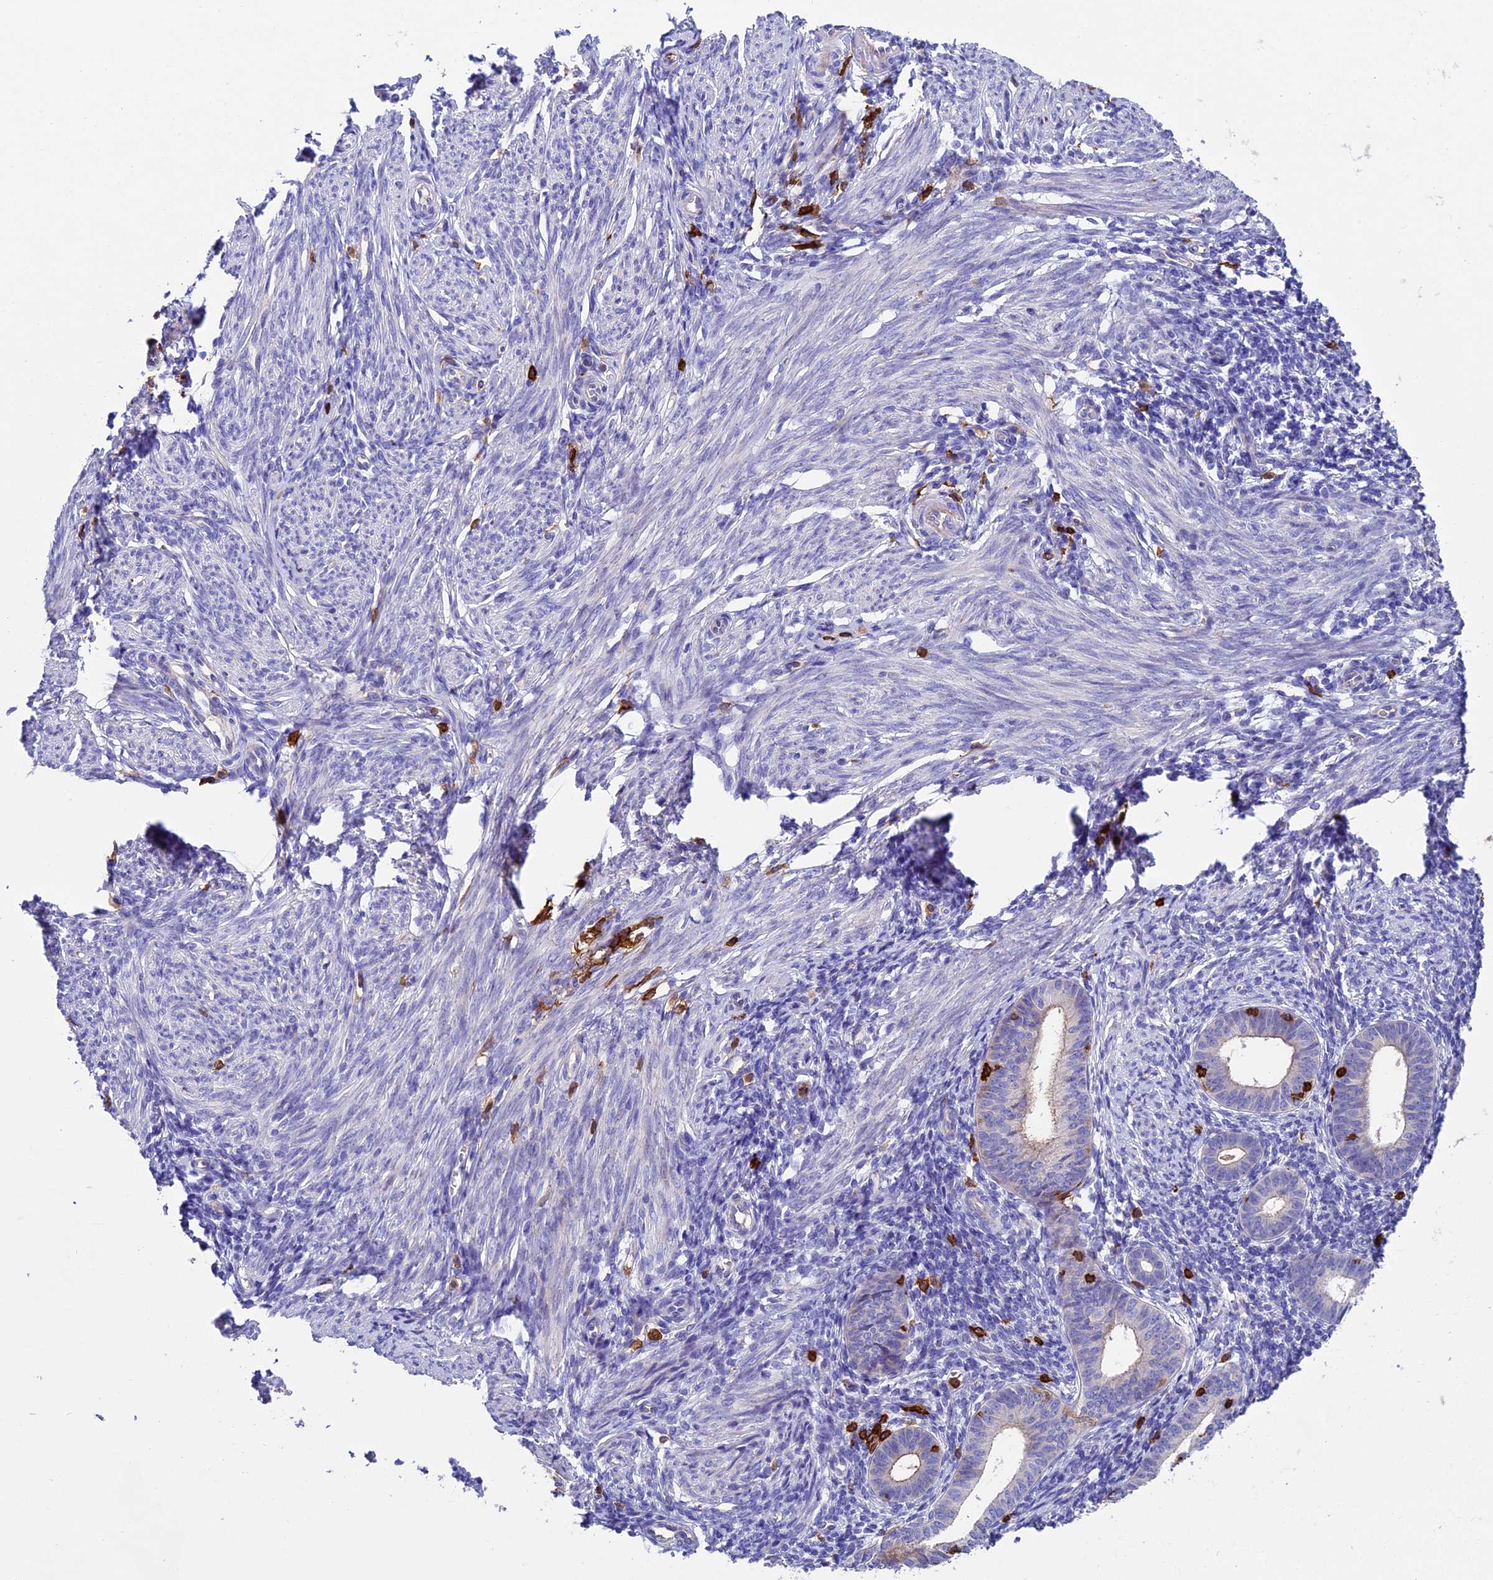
{"staining": {"intensity": "negative", "quantity": "none", "location": "none"}, "tissue": "endometrium", "cell_type": "Cells in endometrial stroma", "image_type": "normal", "snomed": [{"axis": "morphology", "description": "Normal tissue, NOS"}, {"axis": "morphology", "description": "Adenocarcinoma, NOS"}, {"axis": "topography", "description": "Endometrium"}], "caption": "Immunohistochemical staining of unremarkable endometrium demonstrates no significant positivity in cells in endometrial stroma.", "gene": "ADAT1", "patient": {"sex": "female", "age": 57}}